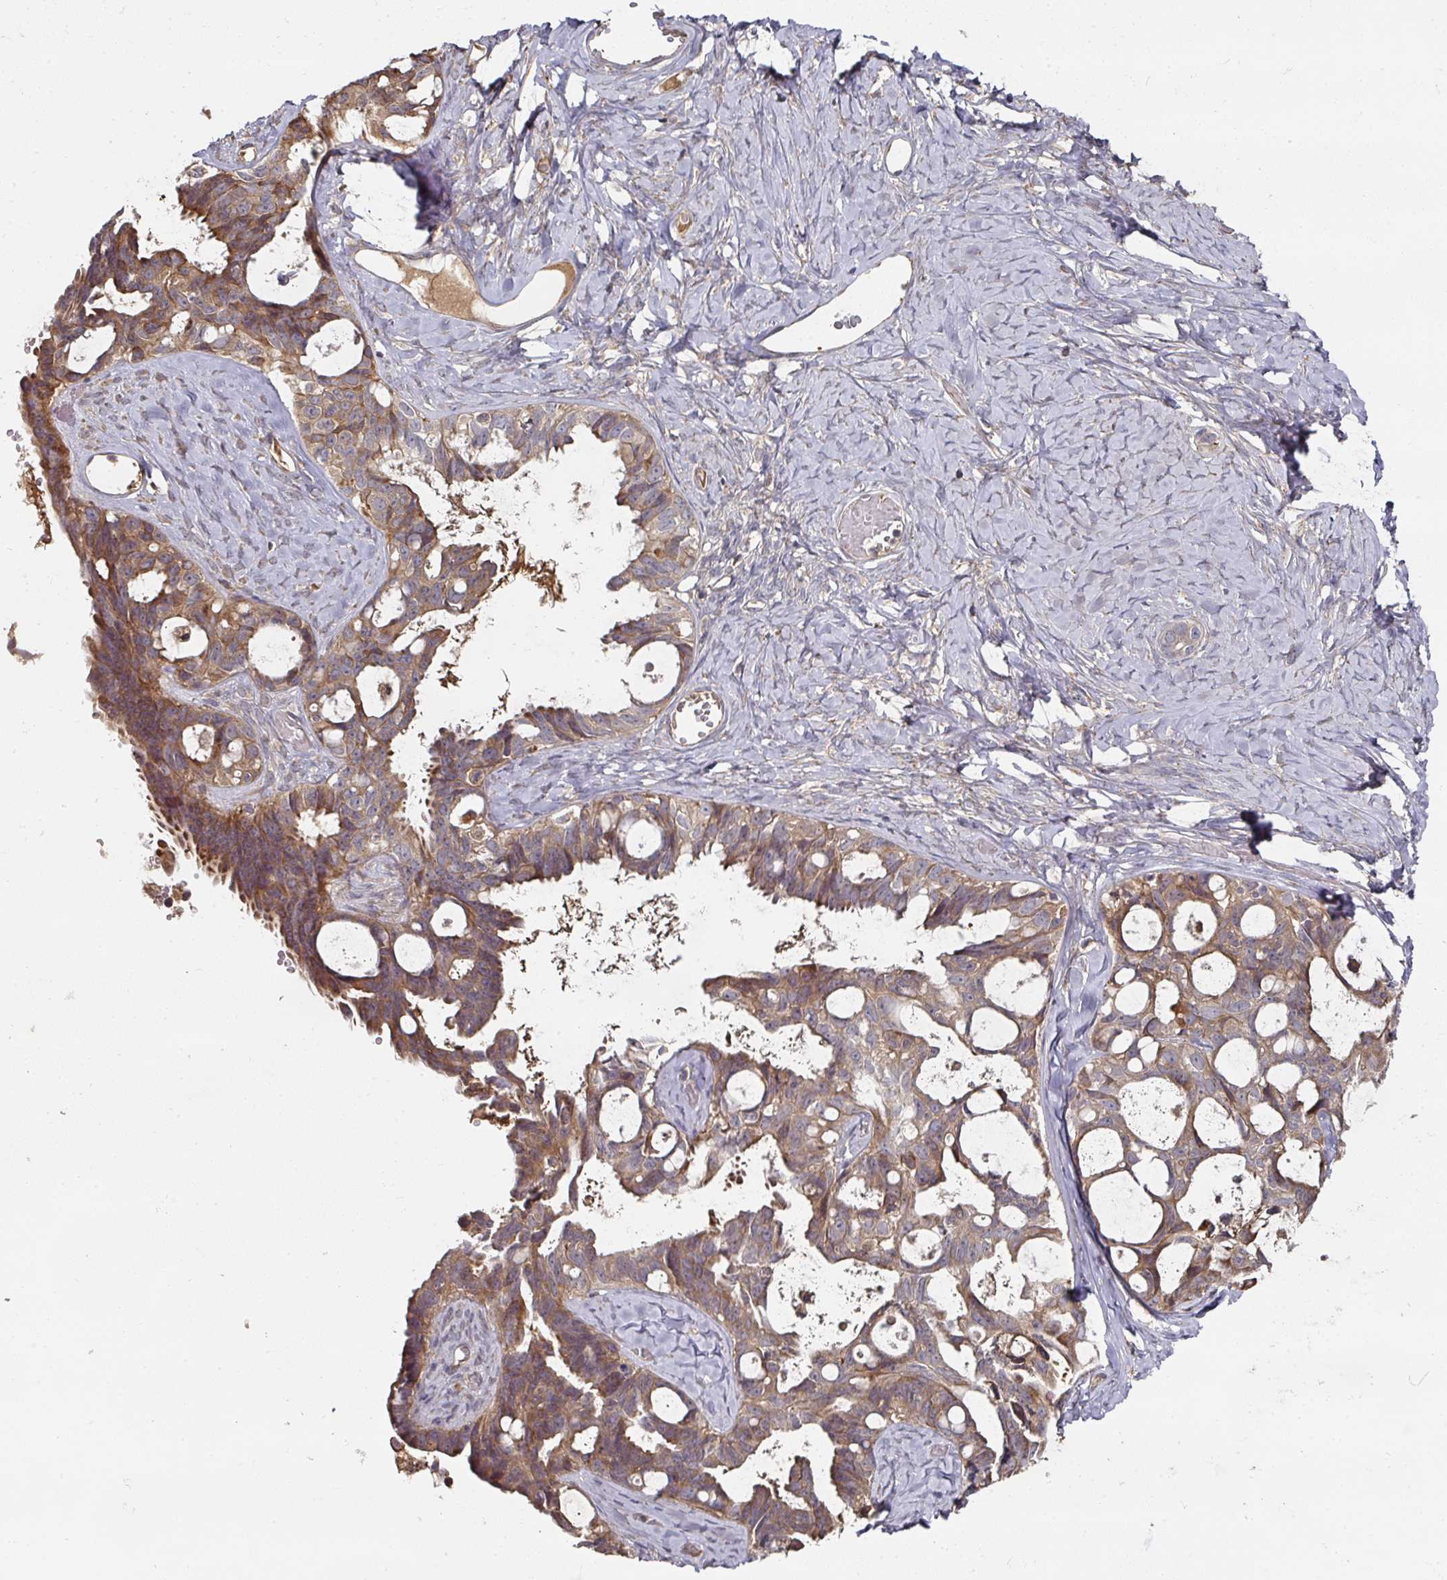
{"staining": {"intensity": "moderate", "quantity": ">75%", "location": "cytoplasmic/membranous"}, "tissue": "ovarian cancer", "cell_type": "Tumor cells", "image_type": "cancer", "snomed": [{"axis": "morphology", "description": "Cystadenocarcinoma, serous, NOS"}, {"axis": "topography", "description": "Ovary"}], "caption": "Immunohistochemical staining of human serous cystadenocarcinoma (ovarian) shows medium levels of moderate cytoplasmic/membranous staining in about >75% of tumor cells.", "gene": "CEP95", "patient": {"sex": "female", "age": 69}}